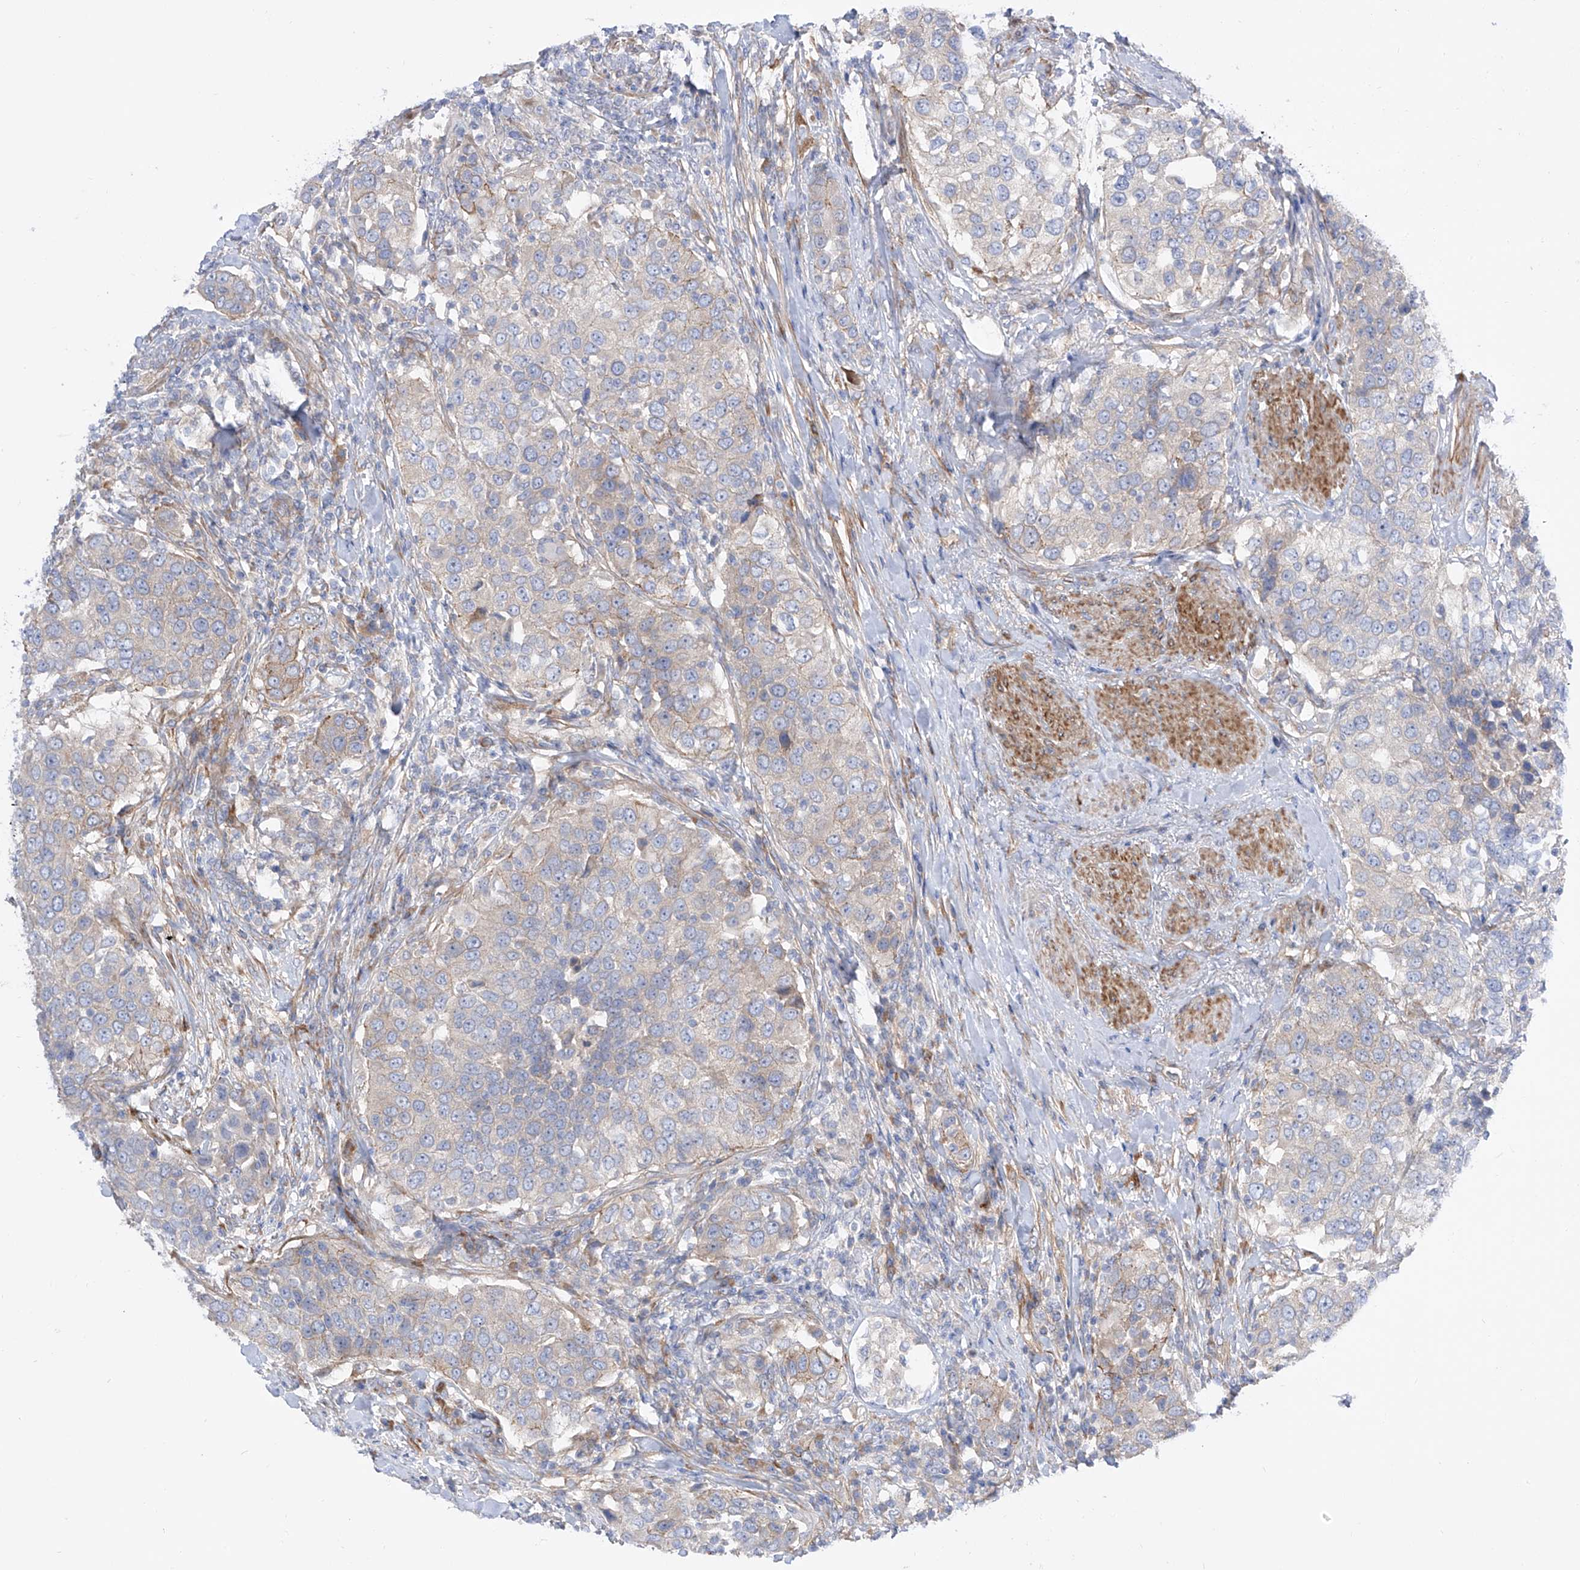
{"staining": {"intensity": "negative", "quantity": "none", "location": "none"}, "tissue": "urothelial cancer", "cell_type": "Tumor cells", "image_type": "cancer", "snomed": [{"axis": "morphology", "description": "Urothelial carcinoma, High grade"}, {"axis": "topography", "description": "Urinary bladder"}], "caption": "Urothelial cancer stained for a protein using immunohistochemistry (IHC) reveals no expression tumor cells.", "gene": "LCA5", "patient": {"sex": "female", "age": 80}}